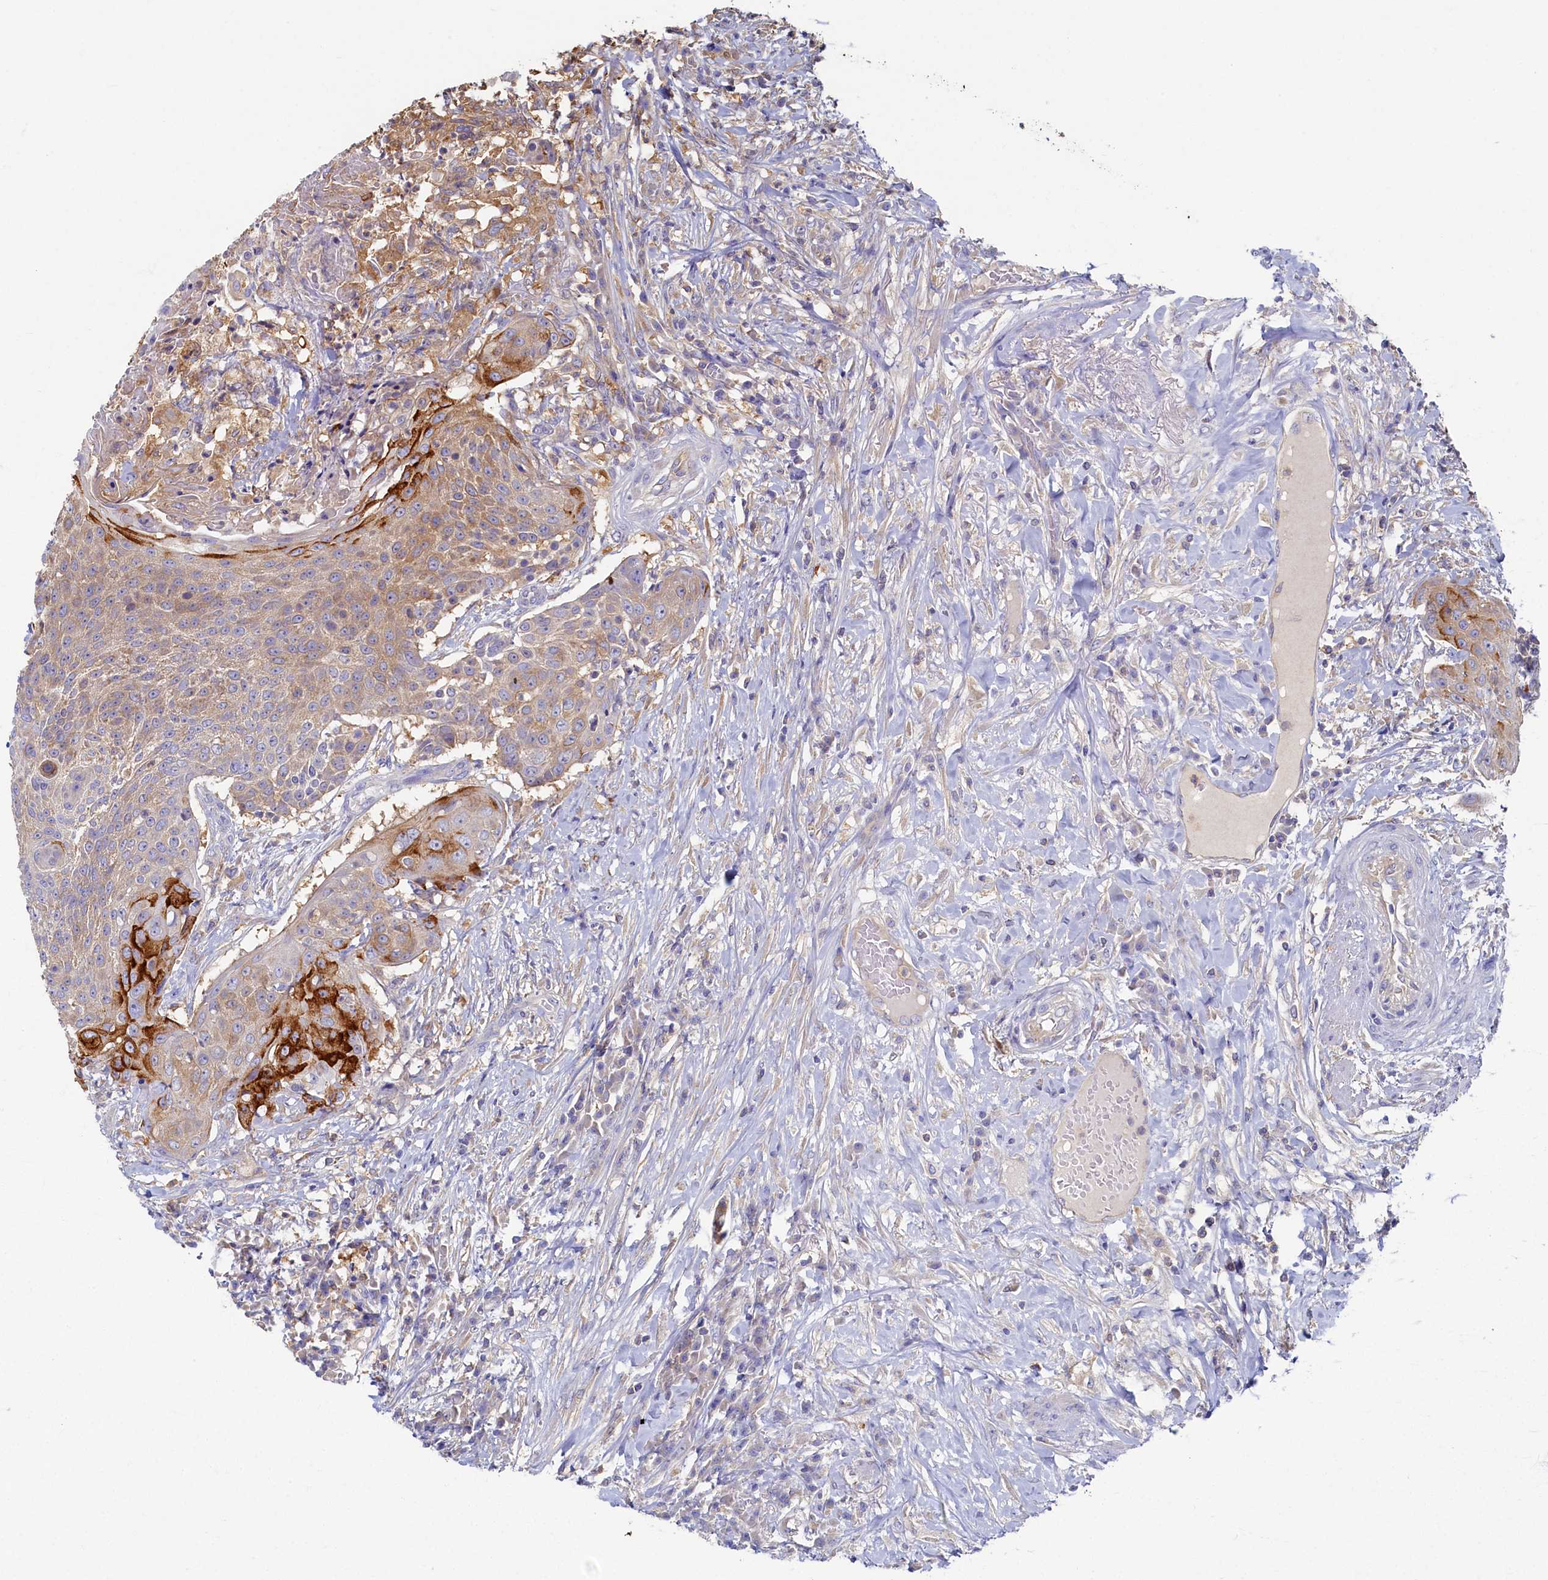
{"staining": {"intensity": "weak", "quantity": "25%-75%", "location": "cytoplasmic/membranous"}, "tissue": "urothelial cancer", "cell_type": "Tumor cells", "image_type": "cancer", "snomed": [{"axis": "morphology", "description": "Urothelial carcinoma, High grade"}, {"axis": "topography", "description": "Urinary bladder"}], "caption": "An immunohistochemistry (IHC) histopathology image of tumor tissue is shown. Protein staining in brown shows weak cytoplasmic/membranous positivity in urothelial cancer within tumor cells.", "gene": "TIMM8B", "patient": {"sex": "female", "age": 63}}